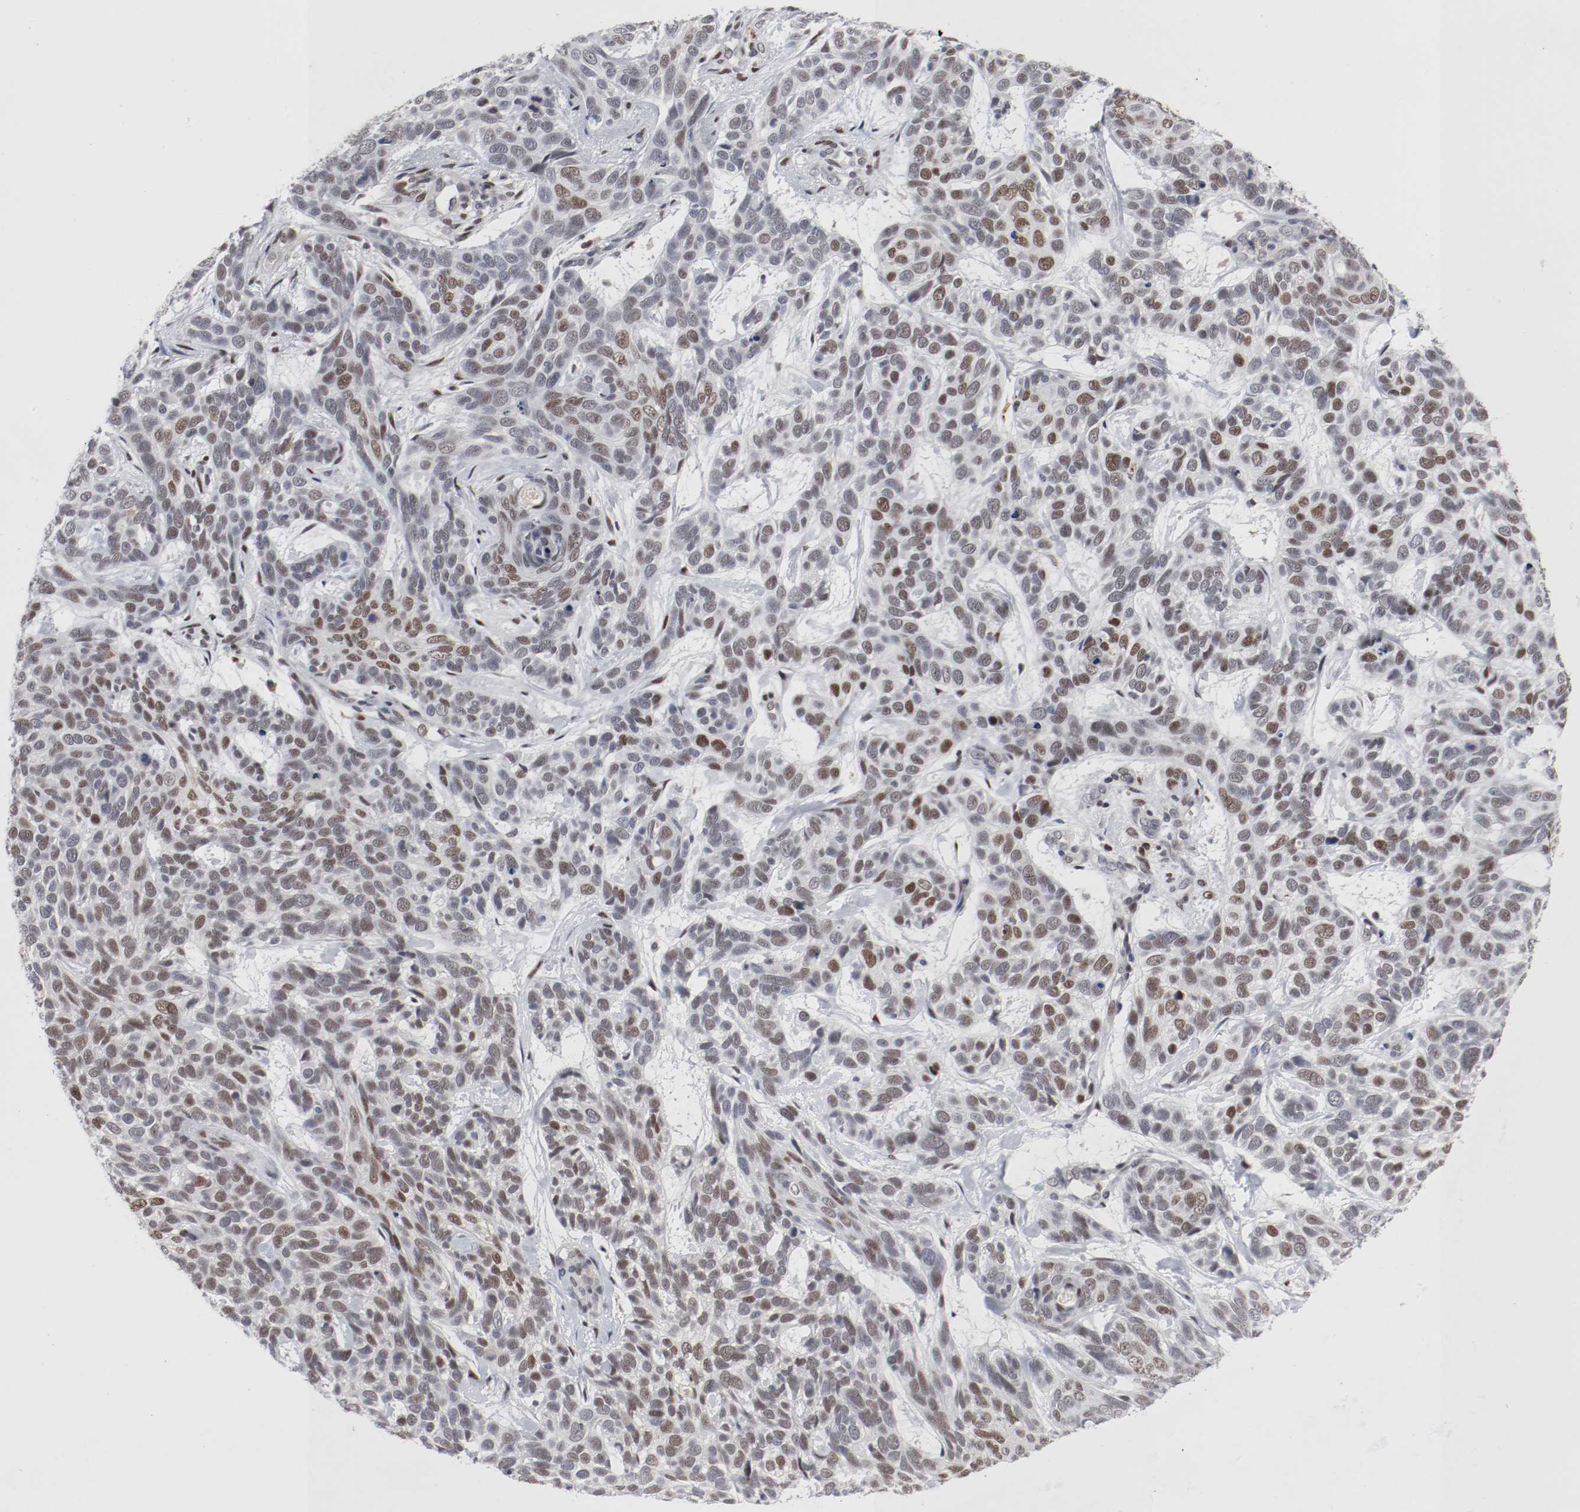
{"staining": {"intensity": "moderate", "quantity": "25%-75%", "location": "nuclear"}, "tissue": "skin cancer", "cell_type": "Tumor cells", "image_type": "cancer", "snomed": [{"axis": "morphology", "description": "Basal cell carcinoma"}, {"axis": "topography", "description": "Skin"}], "caption": "Human skin cancer (basal cell carcinoma) stained with a brown dye reveals moderate nuclear positive staining in approximately 25%-75% of tumor cells.", "gene": "JUND", "patient": {"sex": "male", "age": 87}}